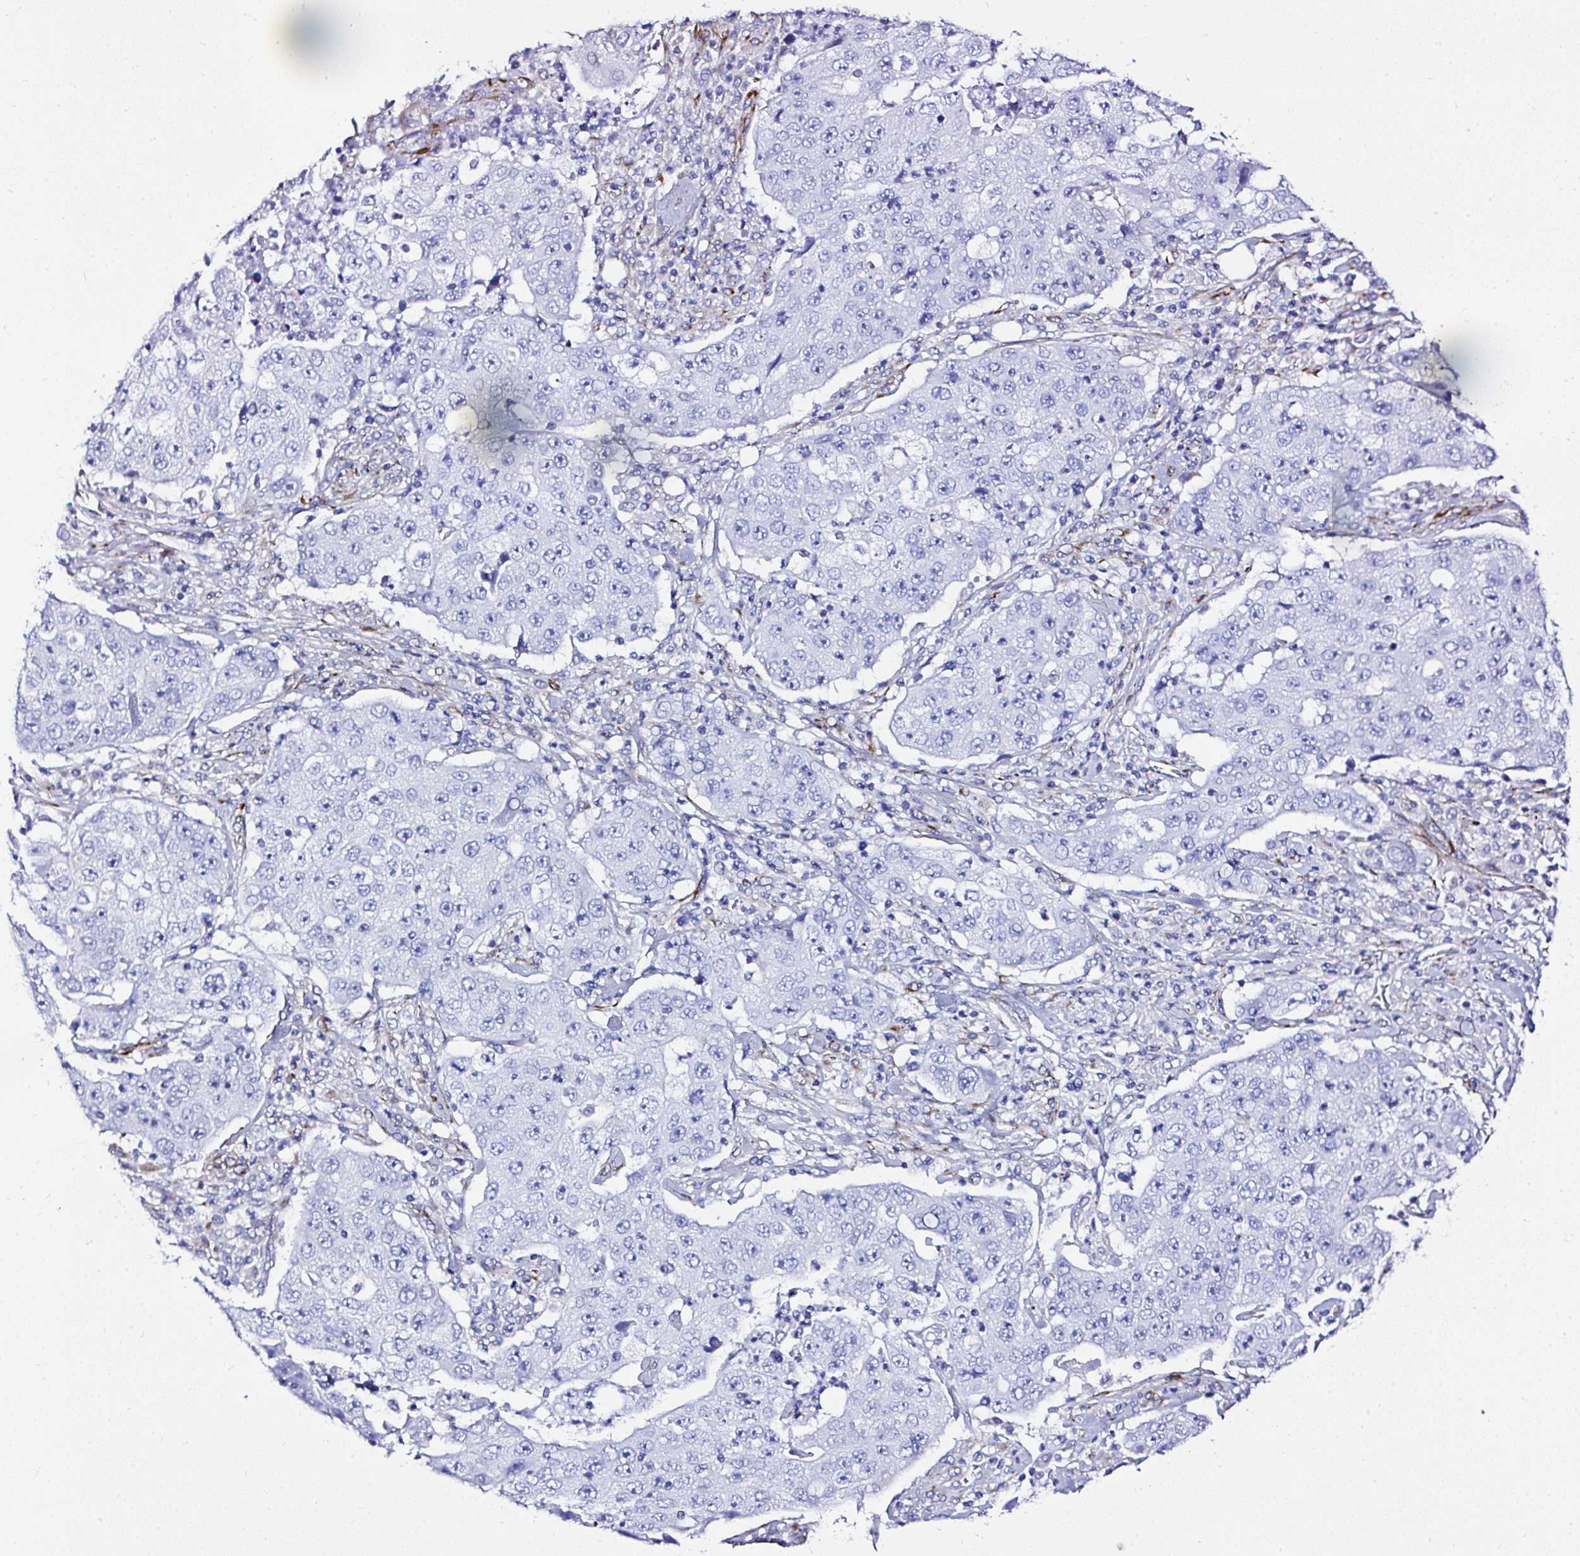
{"staining": {"intensity": "negative", "quantity": "none", "location": "none"}, "tissue": "lung cancer", "cell_type": "Tumor cells", "image_type": "cancer", "snomed": [{"axis": "morphology", "description": "Squamous cell carcinoma, NOS"}, {"axis": "topography", "description": "Lung"}], "caption": "The histopathology image shows no significant positivity in tumor cells of squamous cell carcinoma (lung). (DAB immunohistochemistry (IHC), high magnification).", "gene": "DEPDC5", "patient": {"sex": "male", "age": 64}}